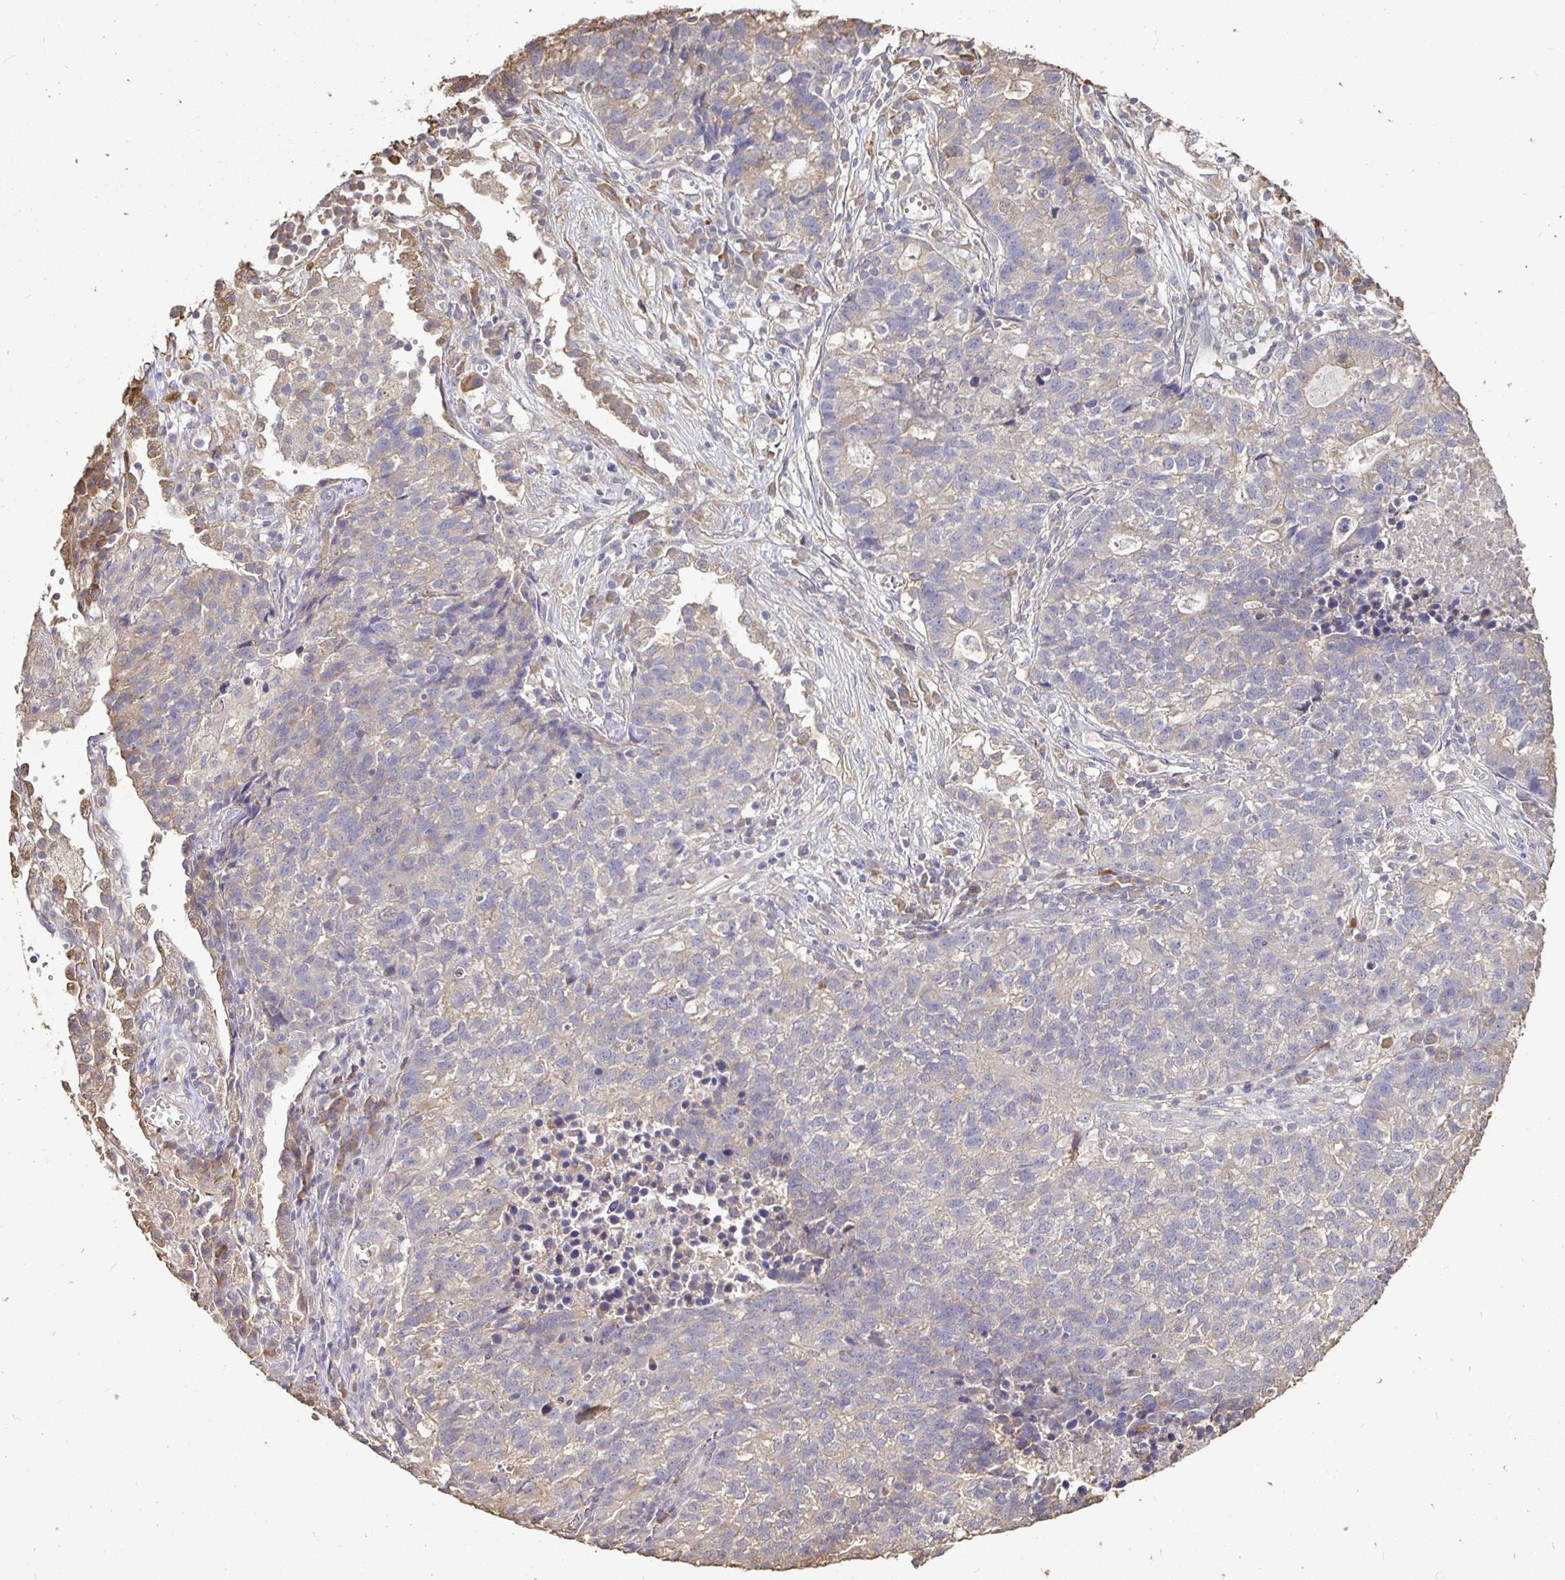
{"staining": {"intensity": "negative", "quantity": "none", "location": "none"}, "tissue": "lung cancer", "cell_type": "Tumor cells", "image_type": "cancer", "snomed": [{"axis": "morphology", "description": "Adenocarcinoma, NOS"}, {"axis": "topography", "description": "Lung"}], "caption": "Adenocarcinoma (lung) was stained to show a protein in brown. There is no significant staining in tumor cells.", "gene": "MAPK8IP3", "patient": {"sex": "male", "age": 57}}